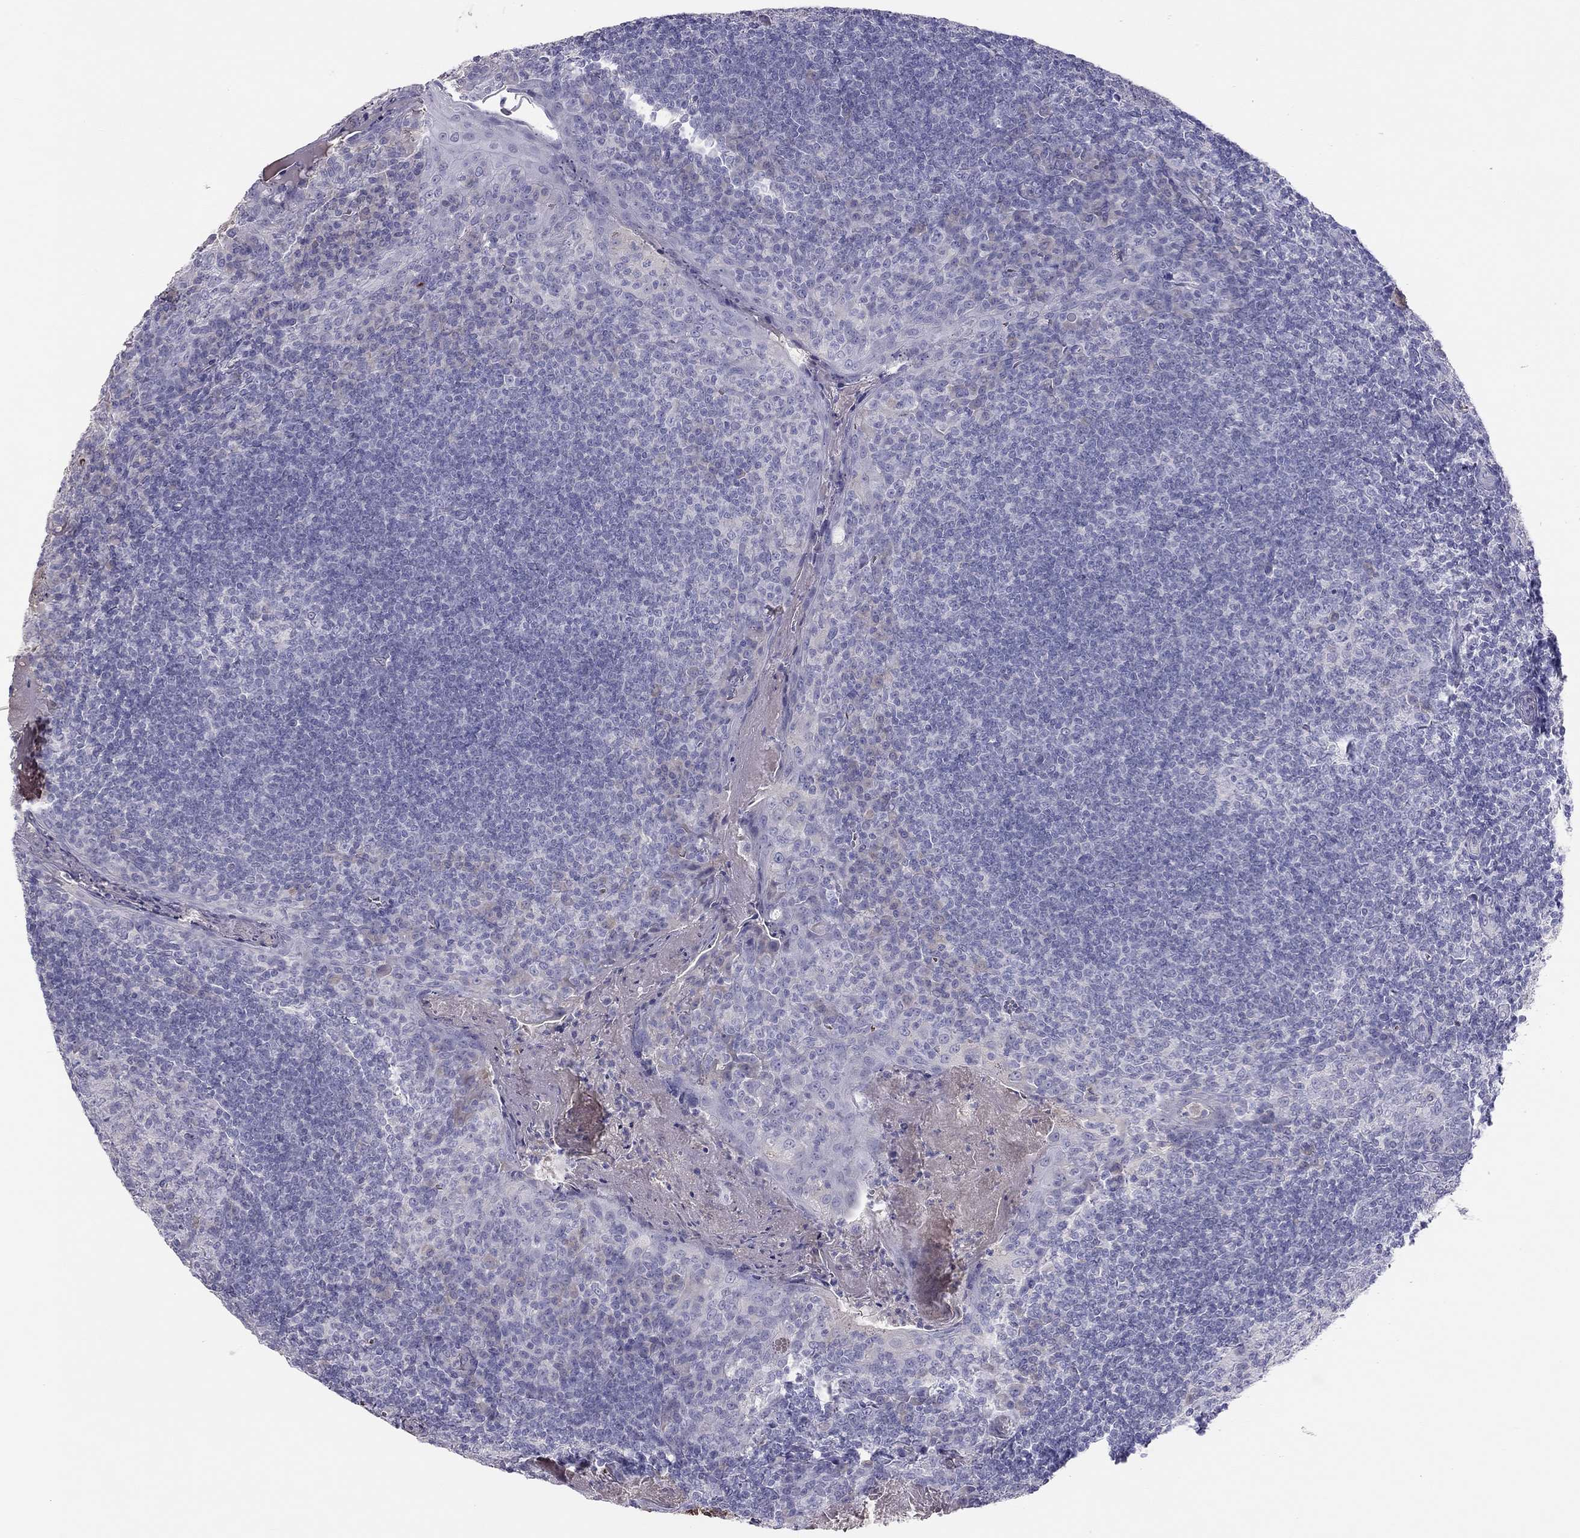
{"staining": {"intensity": "negative", "quantity": "none", "location": "none"}, "tissue": "tonsil", "cell_type": "Germinal center cells", "image_type": "normal", "snomed": [{"axis": "morphology", "description": "Normal tissue, NOS"}, {"axis": "topography", "description": "Tonsil"}], "caption": "Protein analysis of unremarkable tonsil shows no significant staining in germinal center cells. (Stains: DAB IHC with hematoxylin counter stain, Microscopy: brightfield microscopy at high magnification).", "gene": "RHCE", "patient": {"sex": "female", "age": 13}}